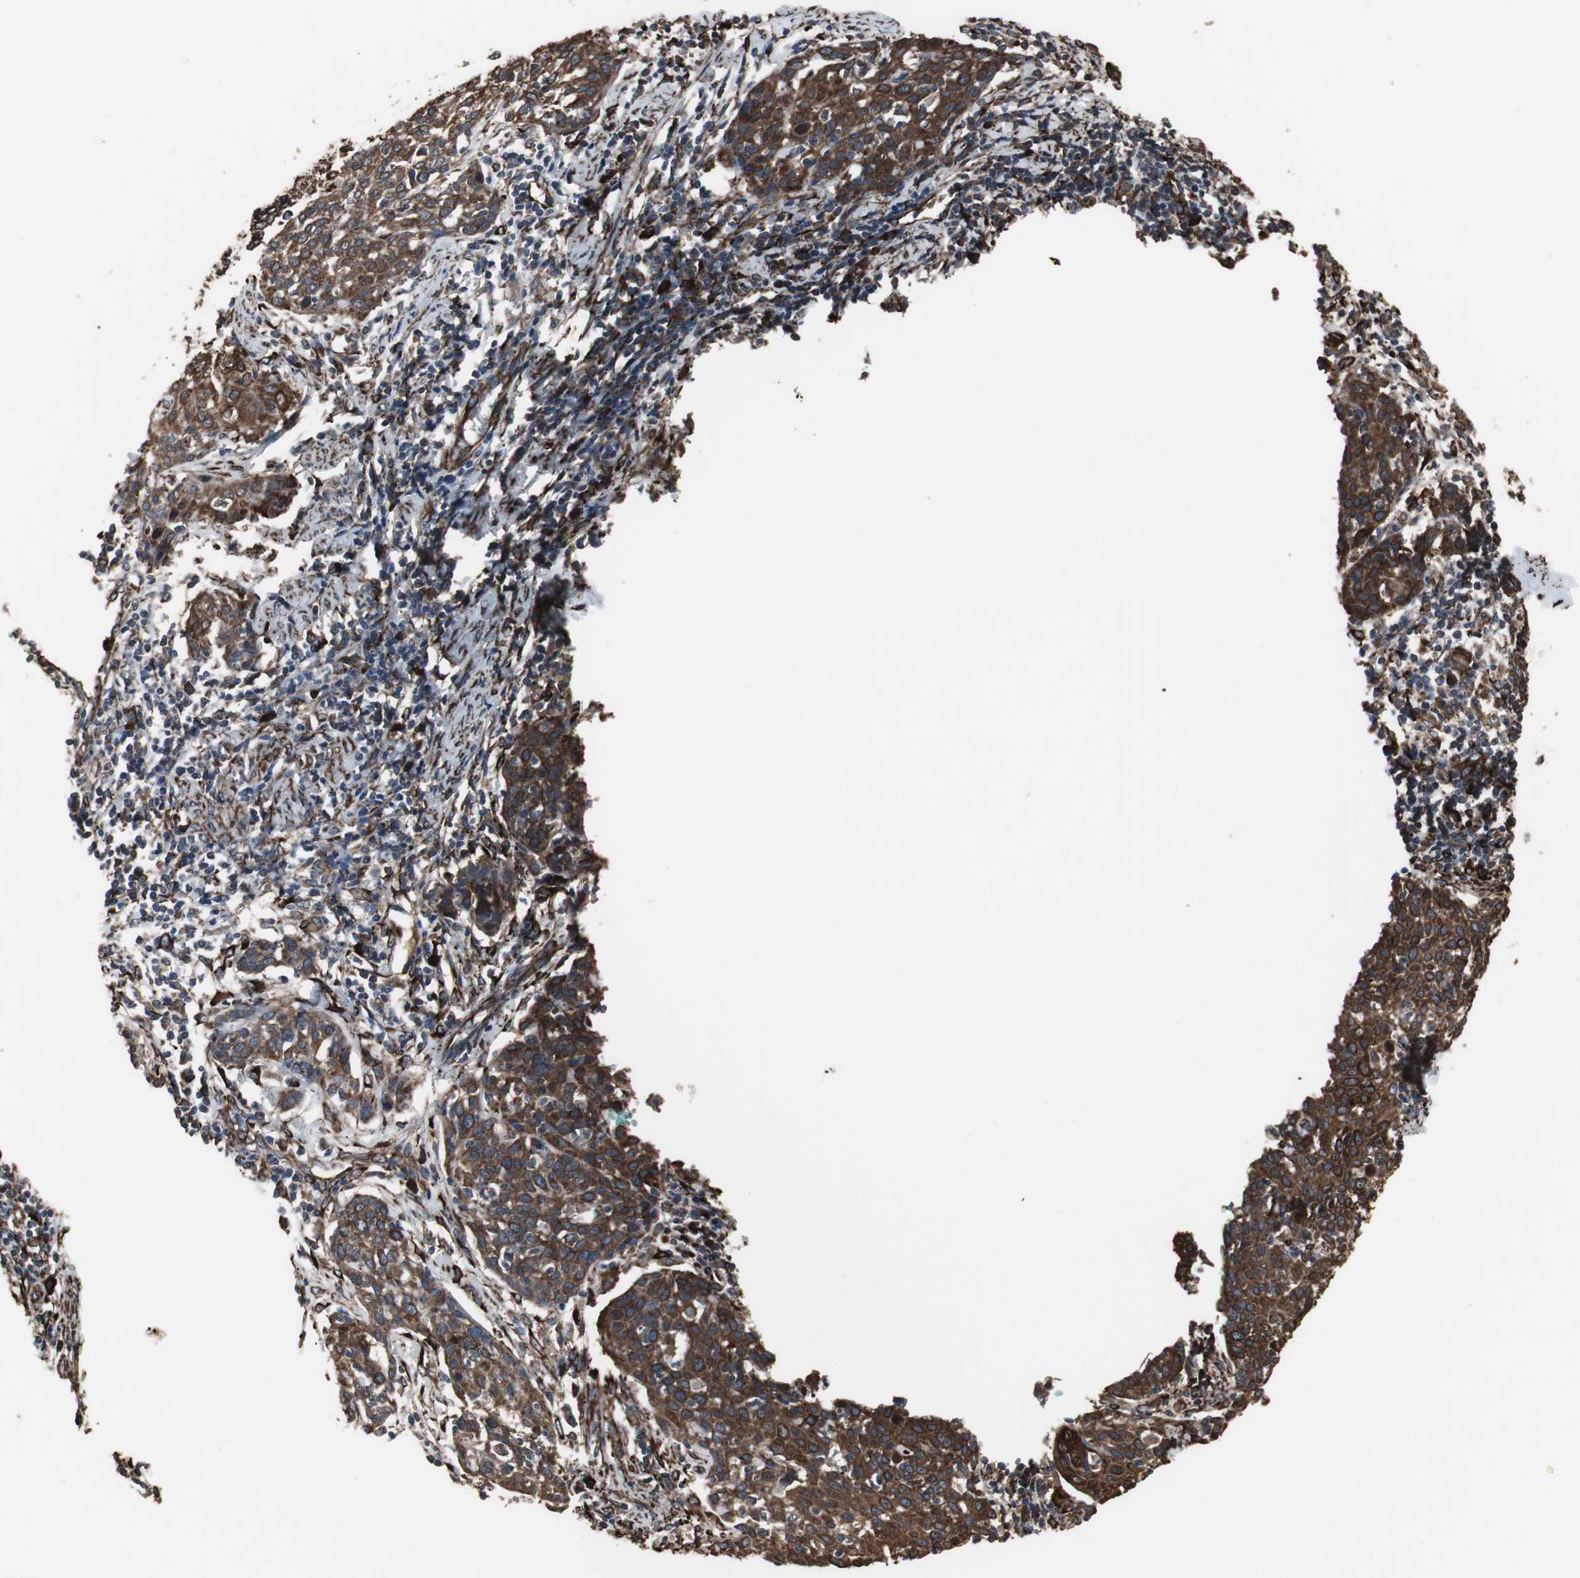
{"staining": {"intensity": "strong", "quantity": ">75%", "location": "cytoplasmic/membranous"}, "tissue": "cervical cancer", "cell_type": "Tumor cells", "image_type": "cancer", "snomed": [{"axis": "morphology", "description": "Squamous cell carcinoma, NOS"}, {"axis": "topography", "description": "Cervix"}], "caption": "Immunohistochemistry (IHC) micrograph of neoplastic tissue: human cervical squamous cell carcinoma stained using immunohistochemistry displays high levels of strong protein expression localized specifically in the cytoplasmic/membranous of tumor cells, appearing as a cytoplasmic/membranous brown color.", "gene": "CALU", "patient": {"sex": "female", "age": 38}}